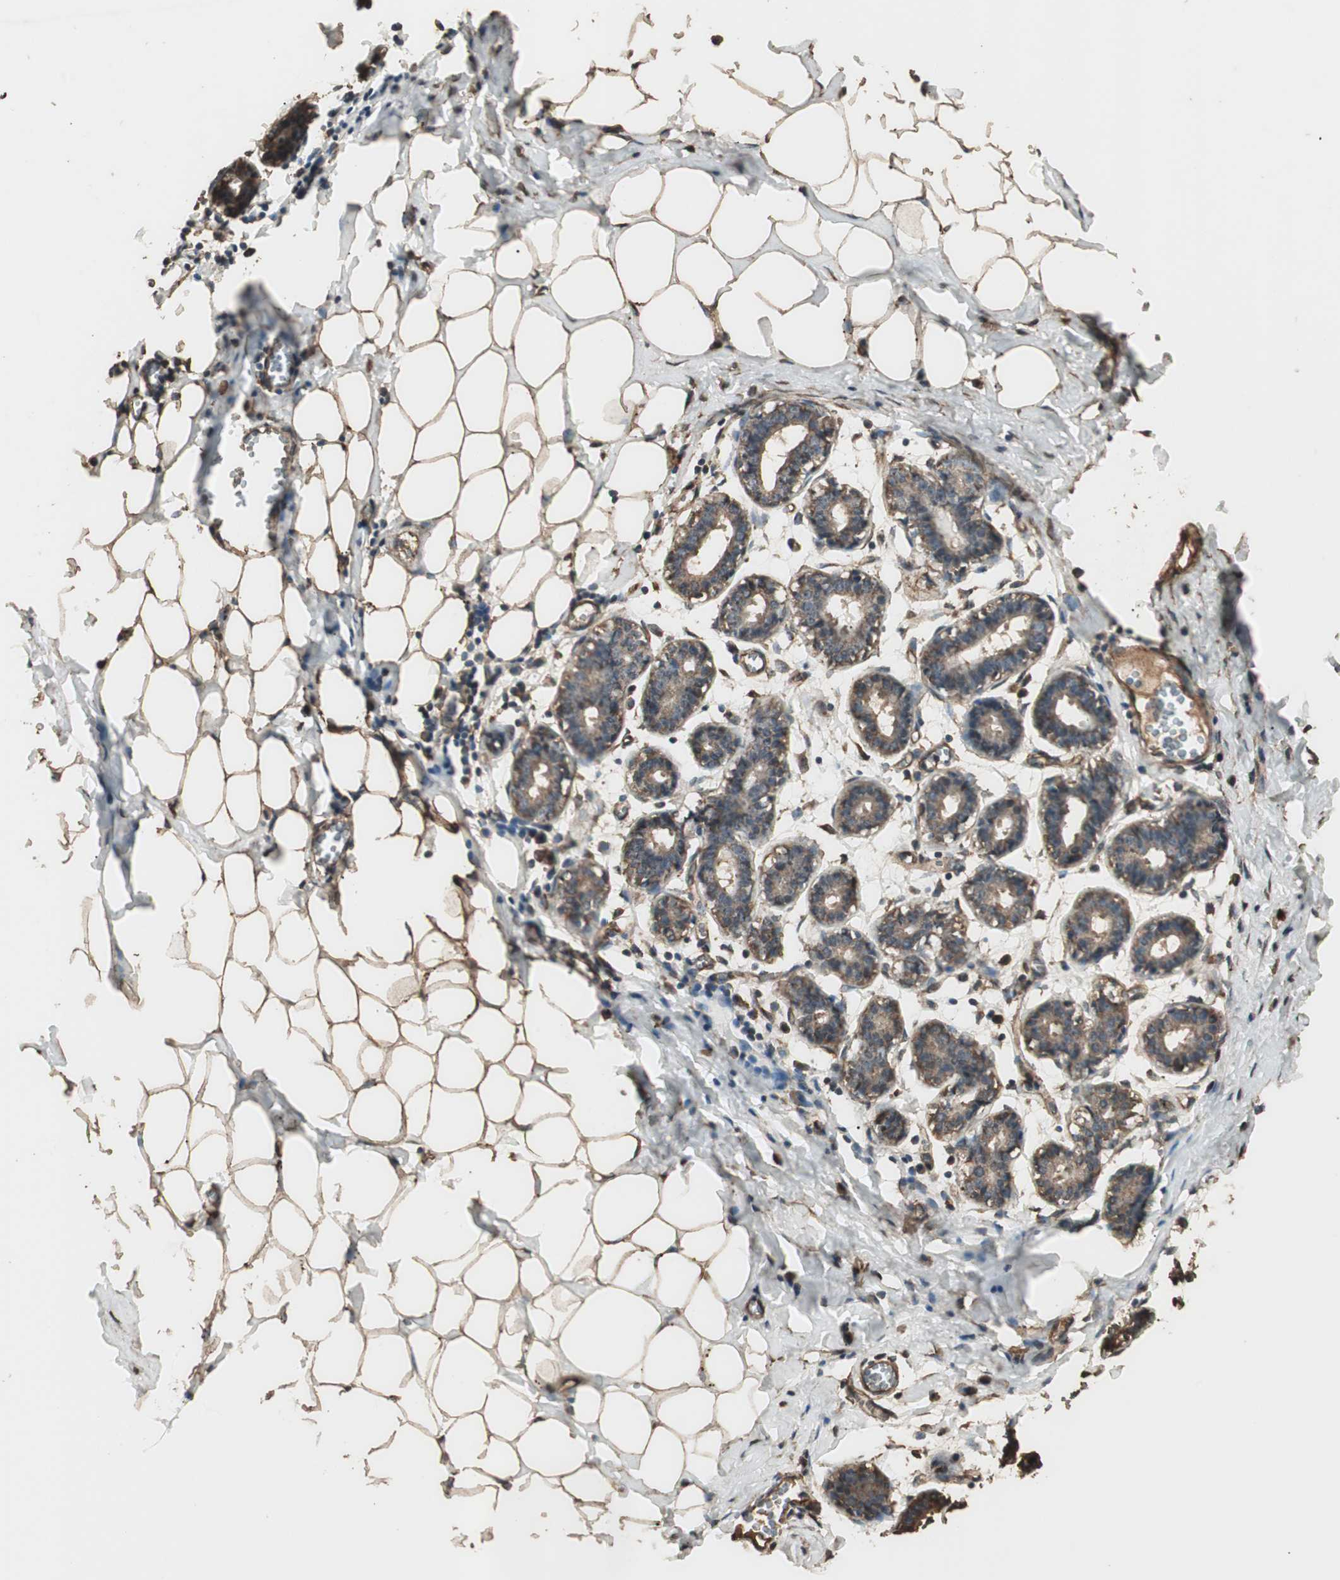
{"staining": {"intensity": "moderate", "quantity": ">75%", "location": "cytoplasmic/membranous"}, "tissue": "breast", "cell_type": "Adipocytes", "image_type": "normal", "snomed": [{"axis": "morphology", "description": "Normal tissue, NOS"}, {"axis": "topography", "description": "Breast"}], "caption": "IHC staining of normal breast, which displays medium levels of moderate cytoplasmic/membranous expression in approximately >75% of adipocytes indicating moderate cytoplasmic/membranous protein expression. The staining was performed using DAB (3,3'-diaminobenzidine) (brown) for protein detection and nuclei were counterstained in hematoxylin (blue).", "gene": "CCN4", "patient": {"sex": "female", "age": 27}}